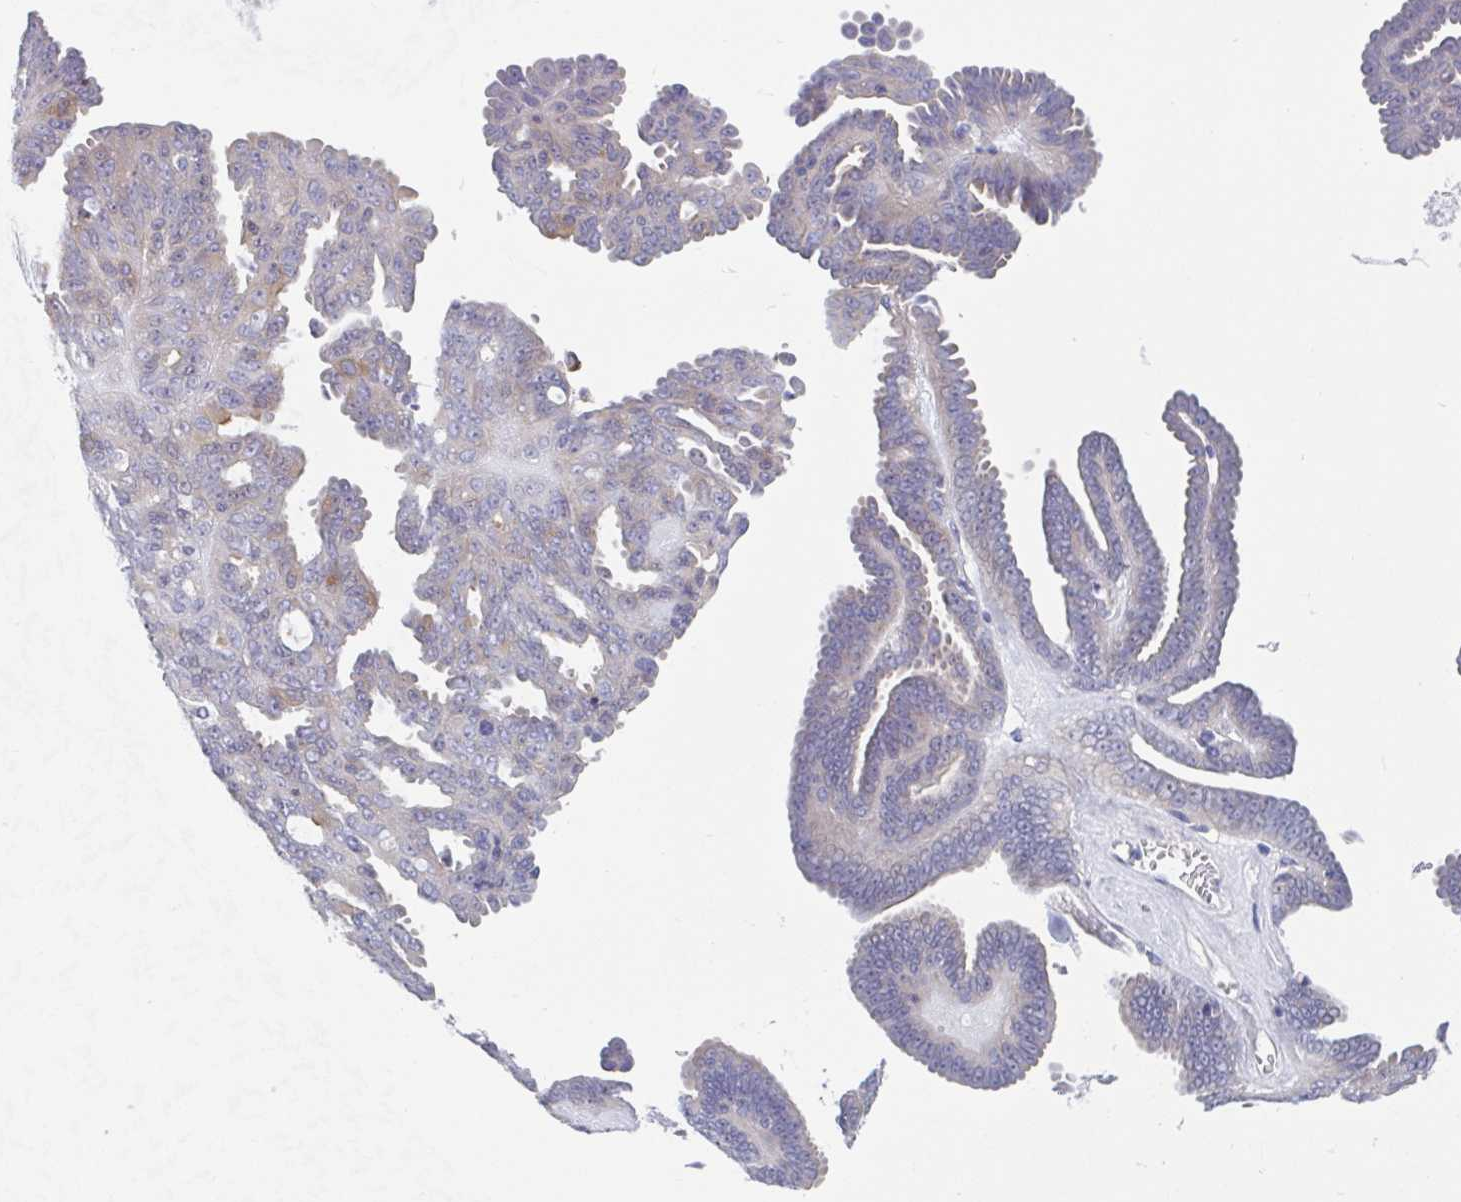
{"staining": {"intensity": "weak", "quantity": "<25%", "location": "cytoplasmic/membranous"}, "tissue": "ovarian cancer", "cell_type": "Tumor cells", "image_type": "cancer", "snomed": [{"axis": "morphology", "description": "Cystadenocarcinoma, serous, NOS"}, {"axis": "topography", "description": "Ovary"}], "caption": "Ovarian cancer (serous cystadenocarcinoma) was stained to show a protein in brown. There is no significant expression in tumor cells.", "gene": "TEX12", "patient": {"sex": "female", "age": 71}}